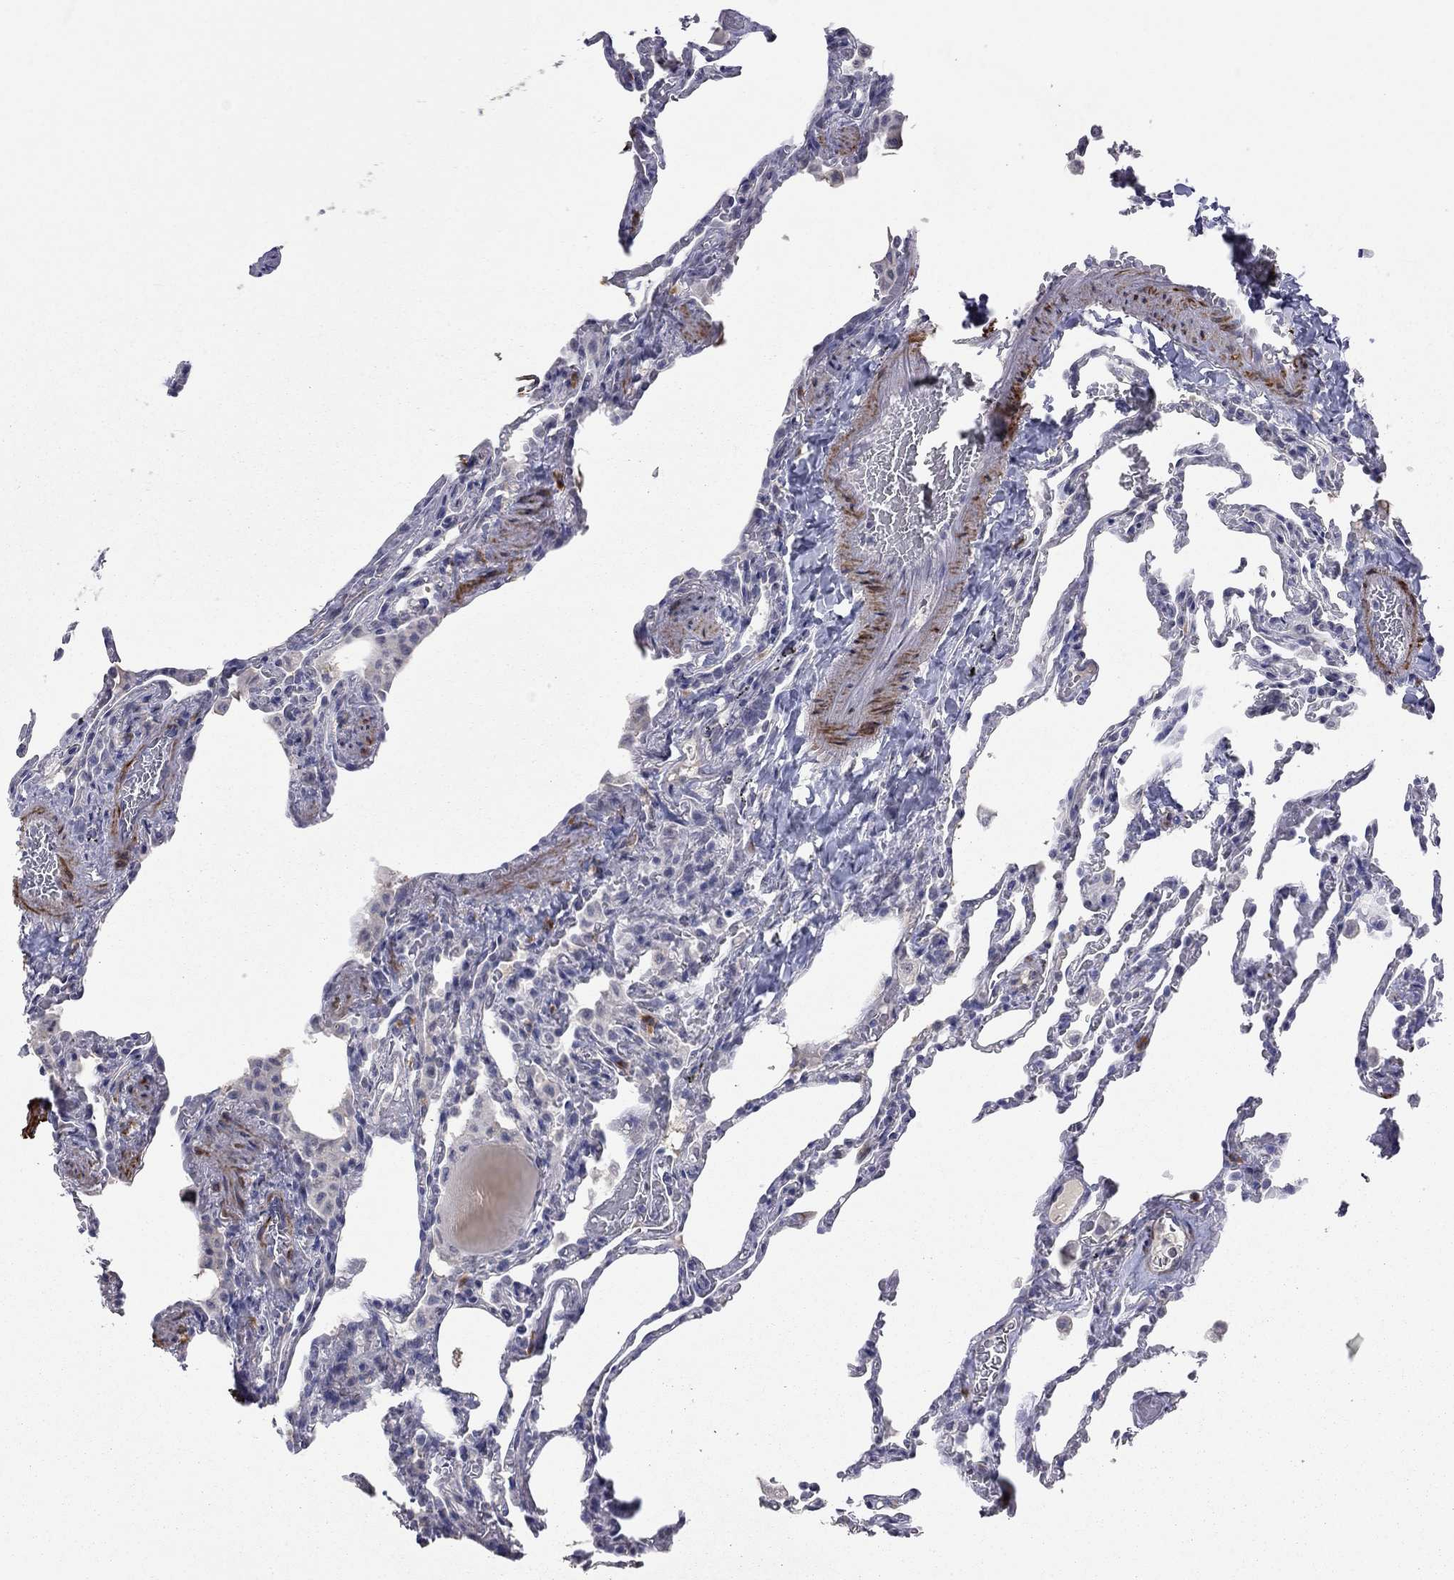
{"staining": {"intensity": "strong", "quantity": "<25%", "location": "cytoplasmic/membranous"}, "tissue": "lung", "cell_type": "Alveolar cells", "image_type": "normal", "snomed": [{"axis": "morphology", "description": "Normal tissue, NOS"}, {"axis": "topography", "description": "Lung"}], "caption": "Lung stained for a protein reveals strong cytoplasmic/membranous positivity in alveolar cells. Nuclei are stained in blue.", "gene": "IP6K3", "patient": {"sex": "female", "age": 43}}